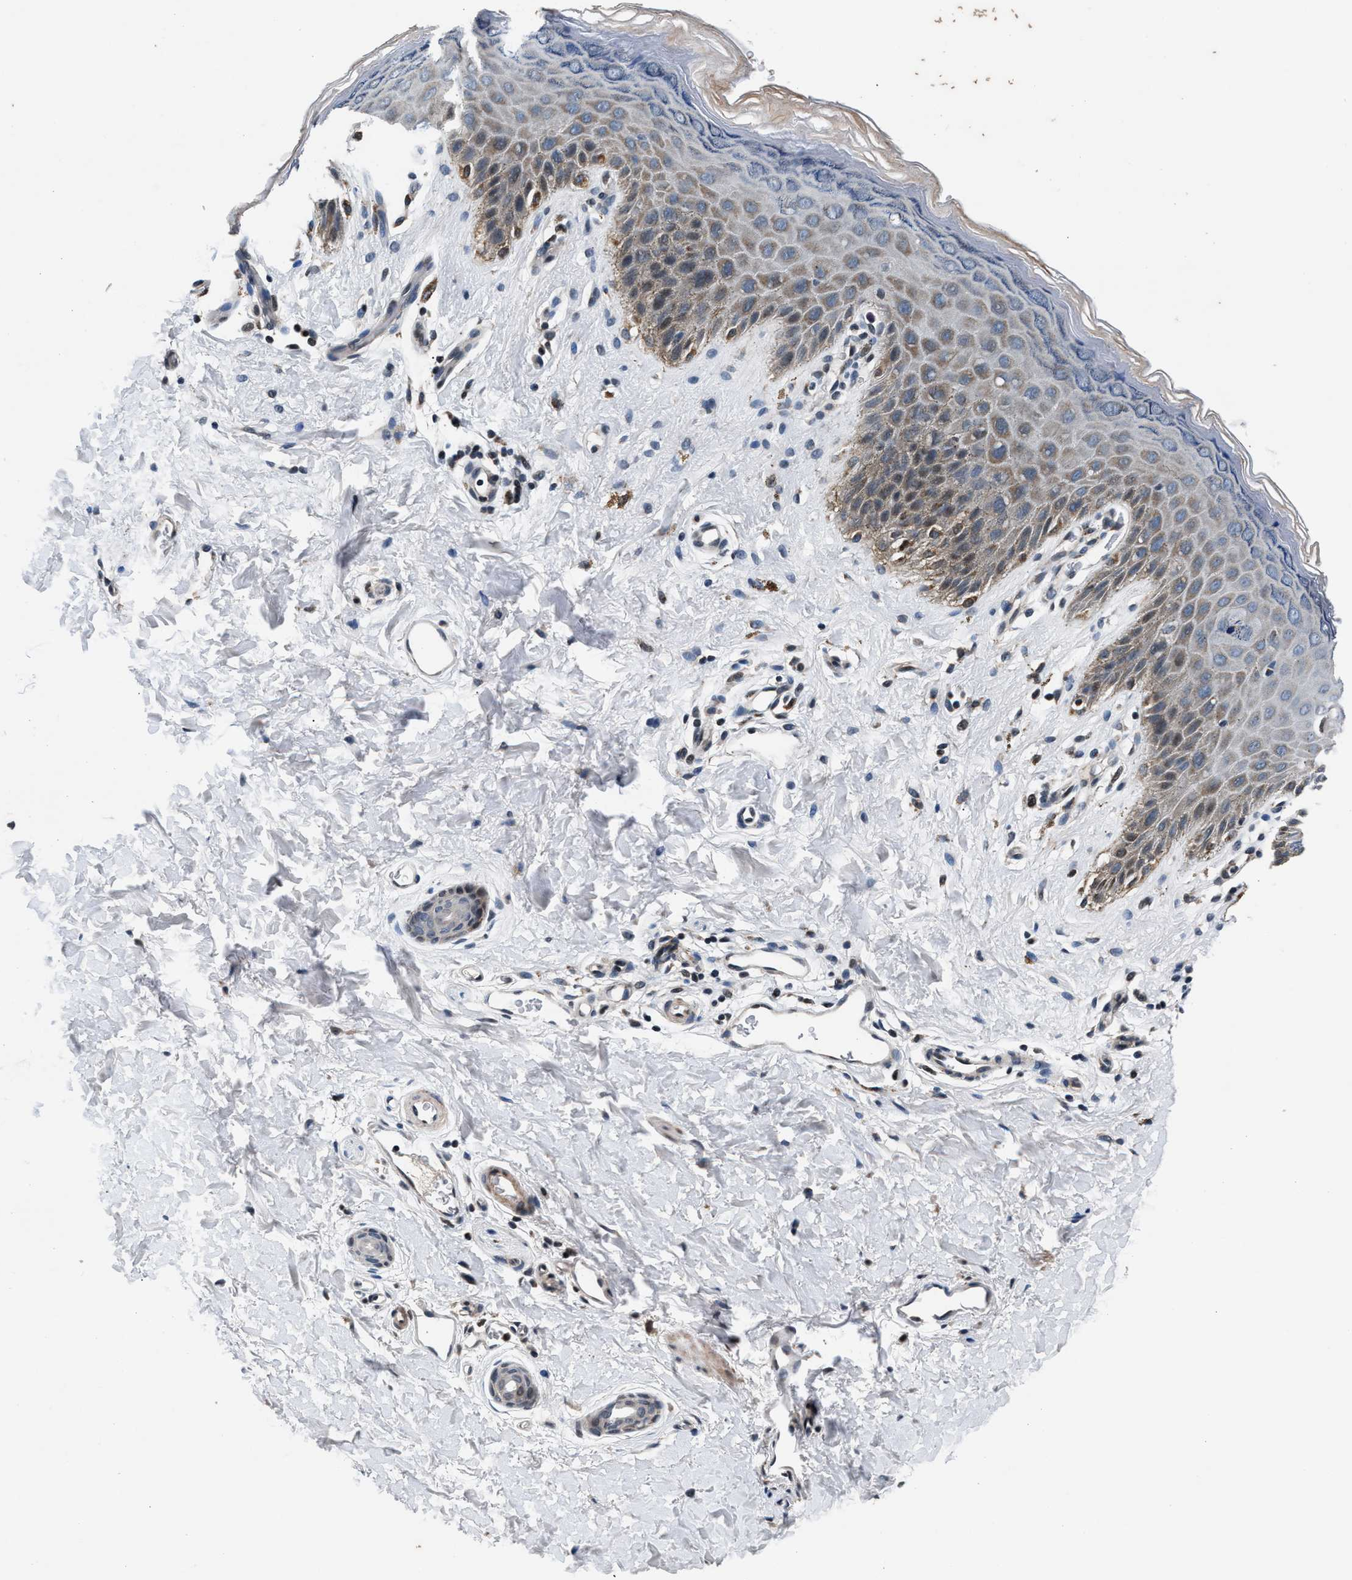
{"staining": {"intensity": "moderate", "quantity": "<25%", "location": "cytoplasmic/membranous,nuclear"}, "tissue": "skin", "cell_type": "Epidermal cells", "image_type": "normal", "snomed": [{"axis": "morphology", "description": "Normal tissue, NOS"}, {"axis": "topography", "description": "Anal"}], "caption": "IHC image of normal skin: human skin stained using immunohistochemistry demonstrates low levels of moderate protein expression localized specifically in the cytoplasmic/membranous,nuclear of epidermal cells, appearing as a cytoplasmic/membranous,nuclear brown color.", "gene": "PRRC2B", "patient": {"sex": "male", "age": 44}}